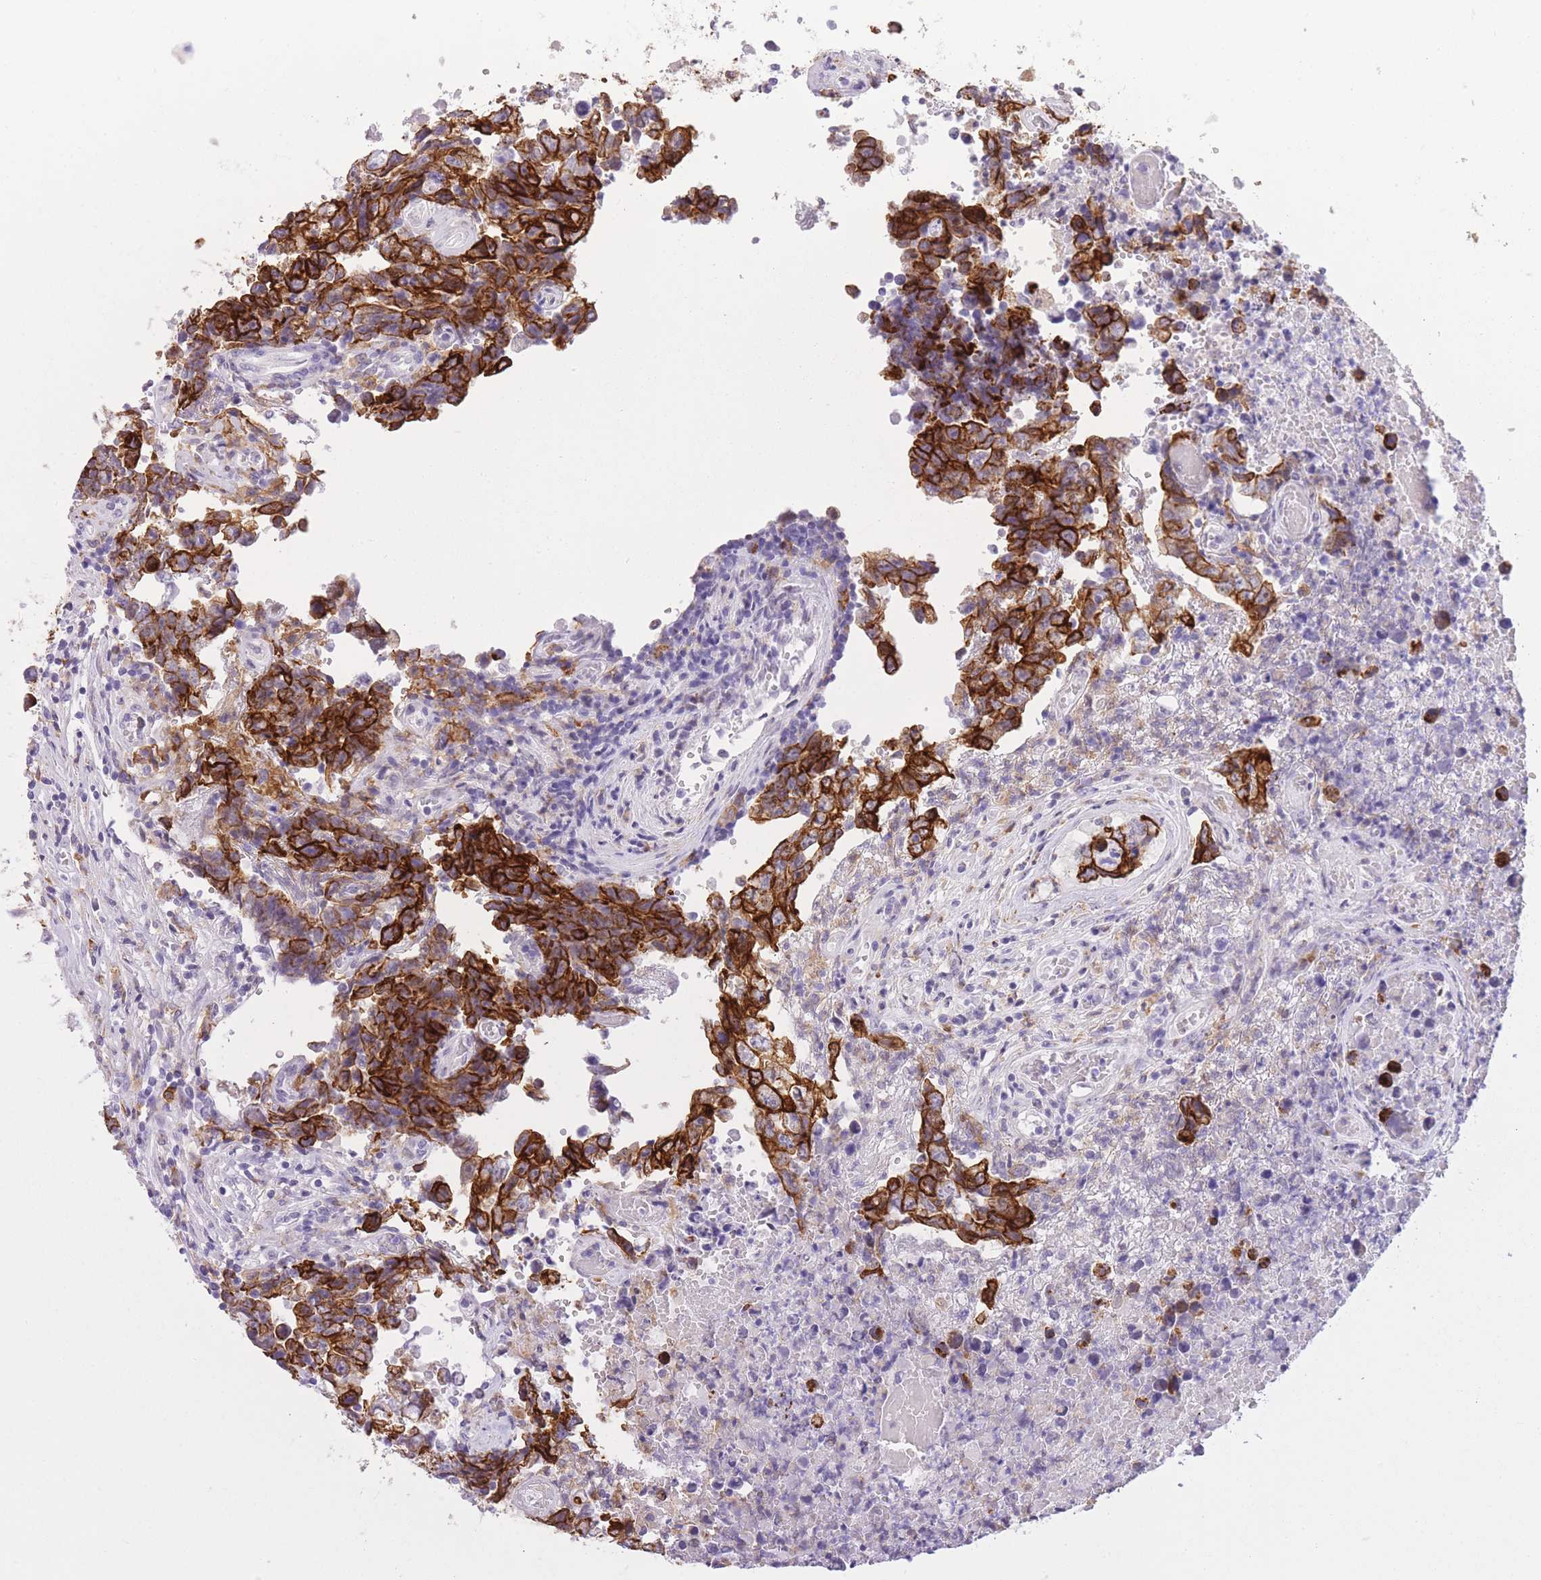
{"staining": {"intensity": "strong", "quantity": ">75%", "location": "cytoplasmic/membranous"}, "tissue": "testis cancer", "cell_type": "Tumor cells", "image_type": "cancer", "snomed": [{"axis": "morphology", "description": "Normal tissue, NOS"}, {"axis": "morphology", "description": "Carcinoma, Embryonal, NOS"}, {"axis": "topography", "description": "Testis"}, {"axis": "topography", "description": "Epididymis"}], "caption": "Tumor cells show strong cytoplasmic/membranous expression in approximately >75% of cells in testis embryonal carcinoma.", "gene": "RADX", "patient": {"sex": "male", "age": 25}}